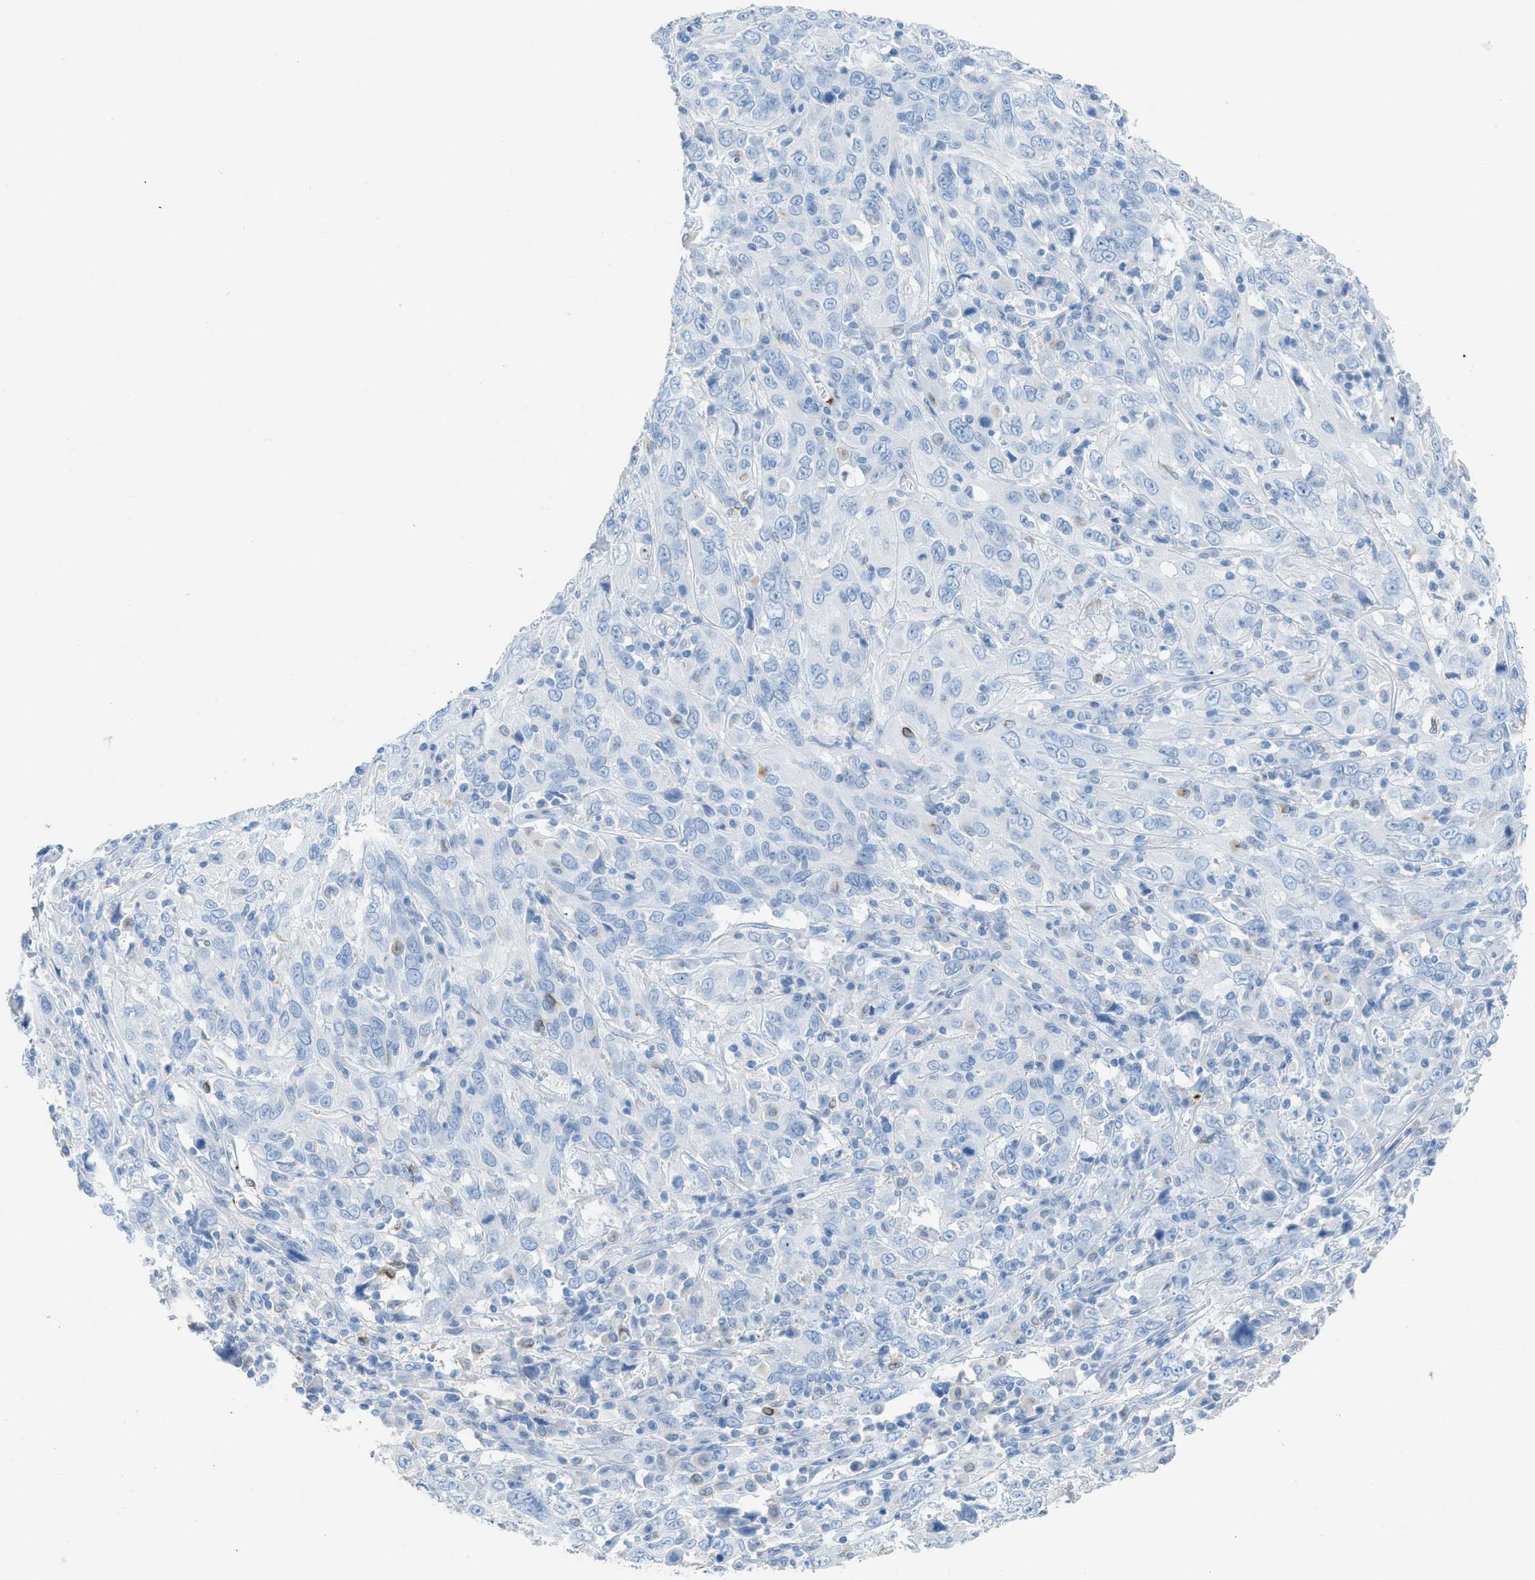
{"staining": {"intensity": "negative", "quantity": "none", "location": "none"}, "tissue": "cervical cancer", "cell_type": "Tumor cells", "image_type": "cancer", "snomed": [{"axis": "morphology", "description": "Squamous cell carcinoma, NOS"}, {"axis": "topography", "description": "Cervix"}], "caption": "Tumor cells are negative for brown protein staining in cervical squamous cell carcinoma.", "gene": "FAIM2", "patient": {"sex": "female", "age": 46}}